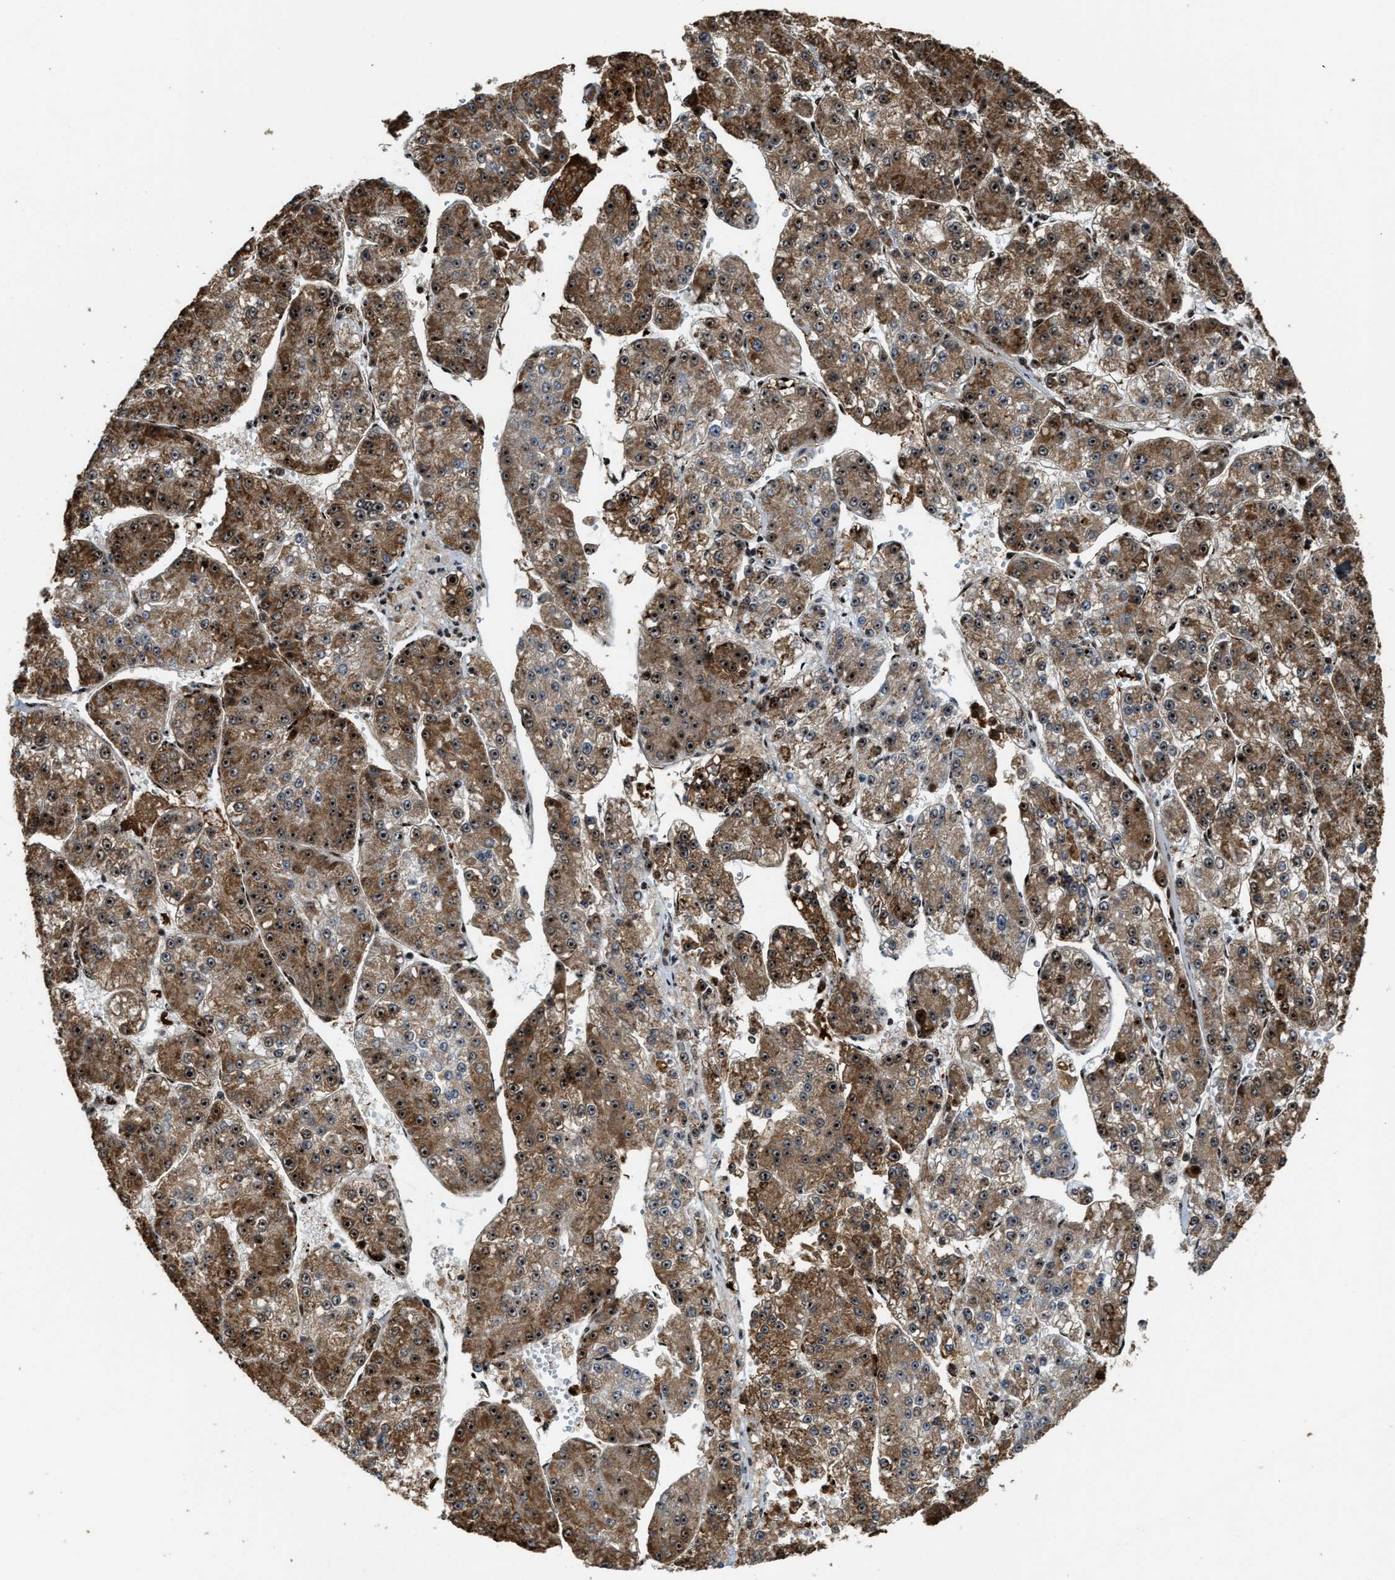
{"staining": {"intensity": "moderate", "quantity": ">75%", "location": "cytoplasmic/membranous,nuclear"}, "tissue": "liver cancer", "cell_type": "Tumor cells", "image_type": "cancer", "snomed": [{"axis": "morphology", "description": "Carcinoma, Hepatocellular, NOS"}, {"axis": "topography", "description": "Liver"}], "caption": "Immunohistochemistry staining of hepatocellular carcinoma (liver), which demonstrates medium levels of moderate cytoplasmic/membranous and nuclear positivity in approximately >75% of tumor cells indicating moderate cytoplasmic/membranous and nuclear protein staining. The staining was performed using DAB (3,3'-diaminobenzidine) (brown) for protein detection and nuclei were counterstained in hematoxylin (blue).", "gene": "ZNF687", "patient": {"sex": "female", "age": 73}}